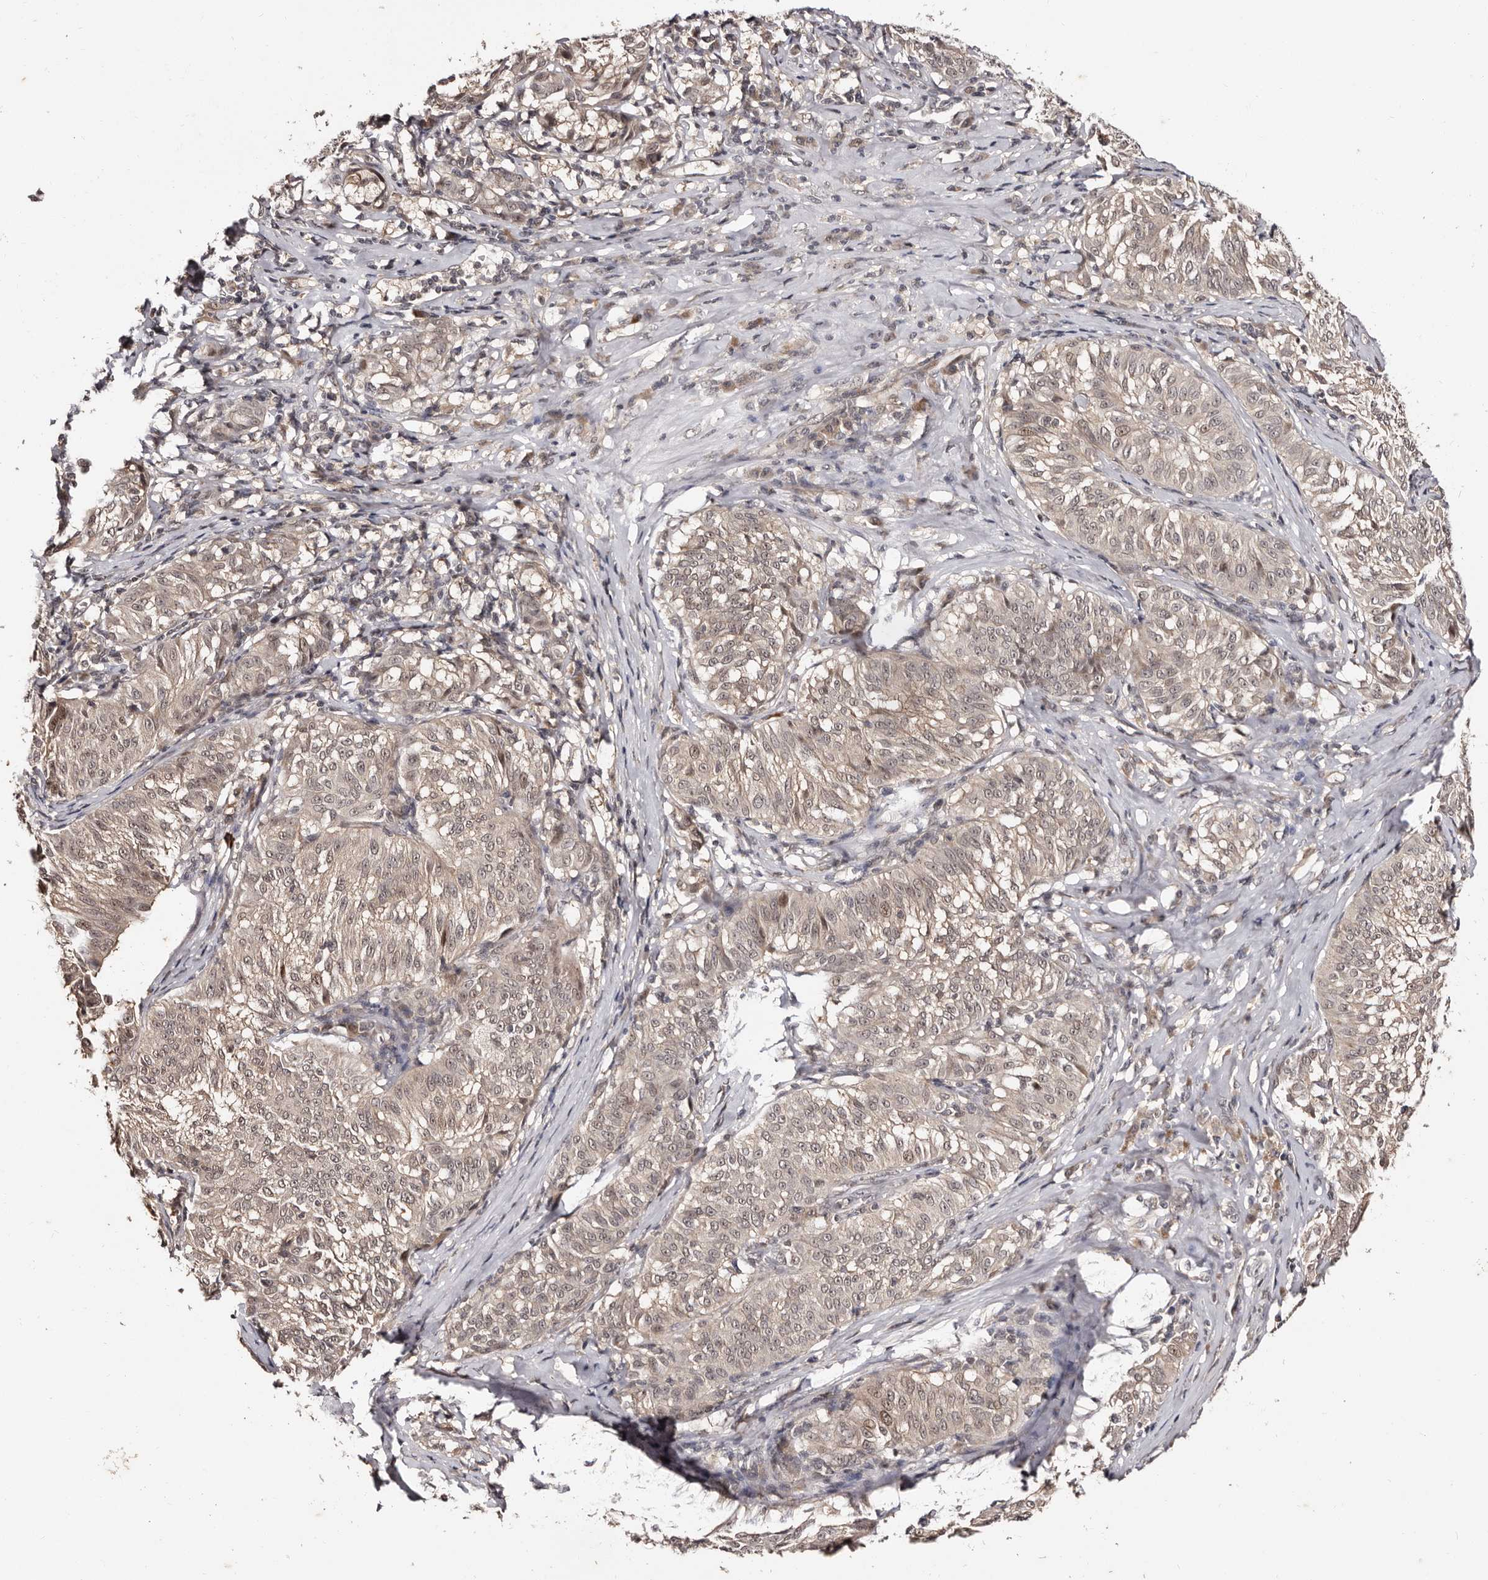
{"staining": {"intensity": "weak", "quantity": "25%-75%", "location": "cytoplasmic/membranous,nuclear"}, "tissue": "melanoma", "cell_type": "Tumor cells", "image_type": "cancer", "snomed": [{"axis": "morphology", "description": "Malignant melanoma, NOS"}, {"axis": "topography", "description": "Skin"}], "caption": "Approximately 25%-75% of tumor cells in malignant melanoma demonstrate weak cytoplasmic/membranous and nuclear protein expression as visualized by brown immunohistochemical staining.", "gene": "TBC1D22B", "patient": {"sex": "female", "age": 72}}